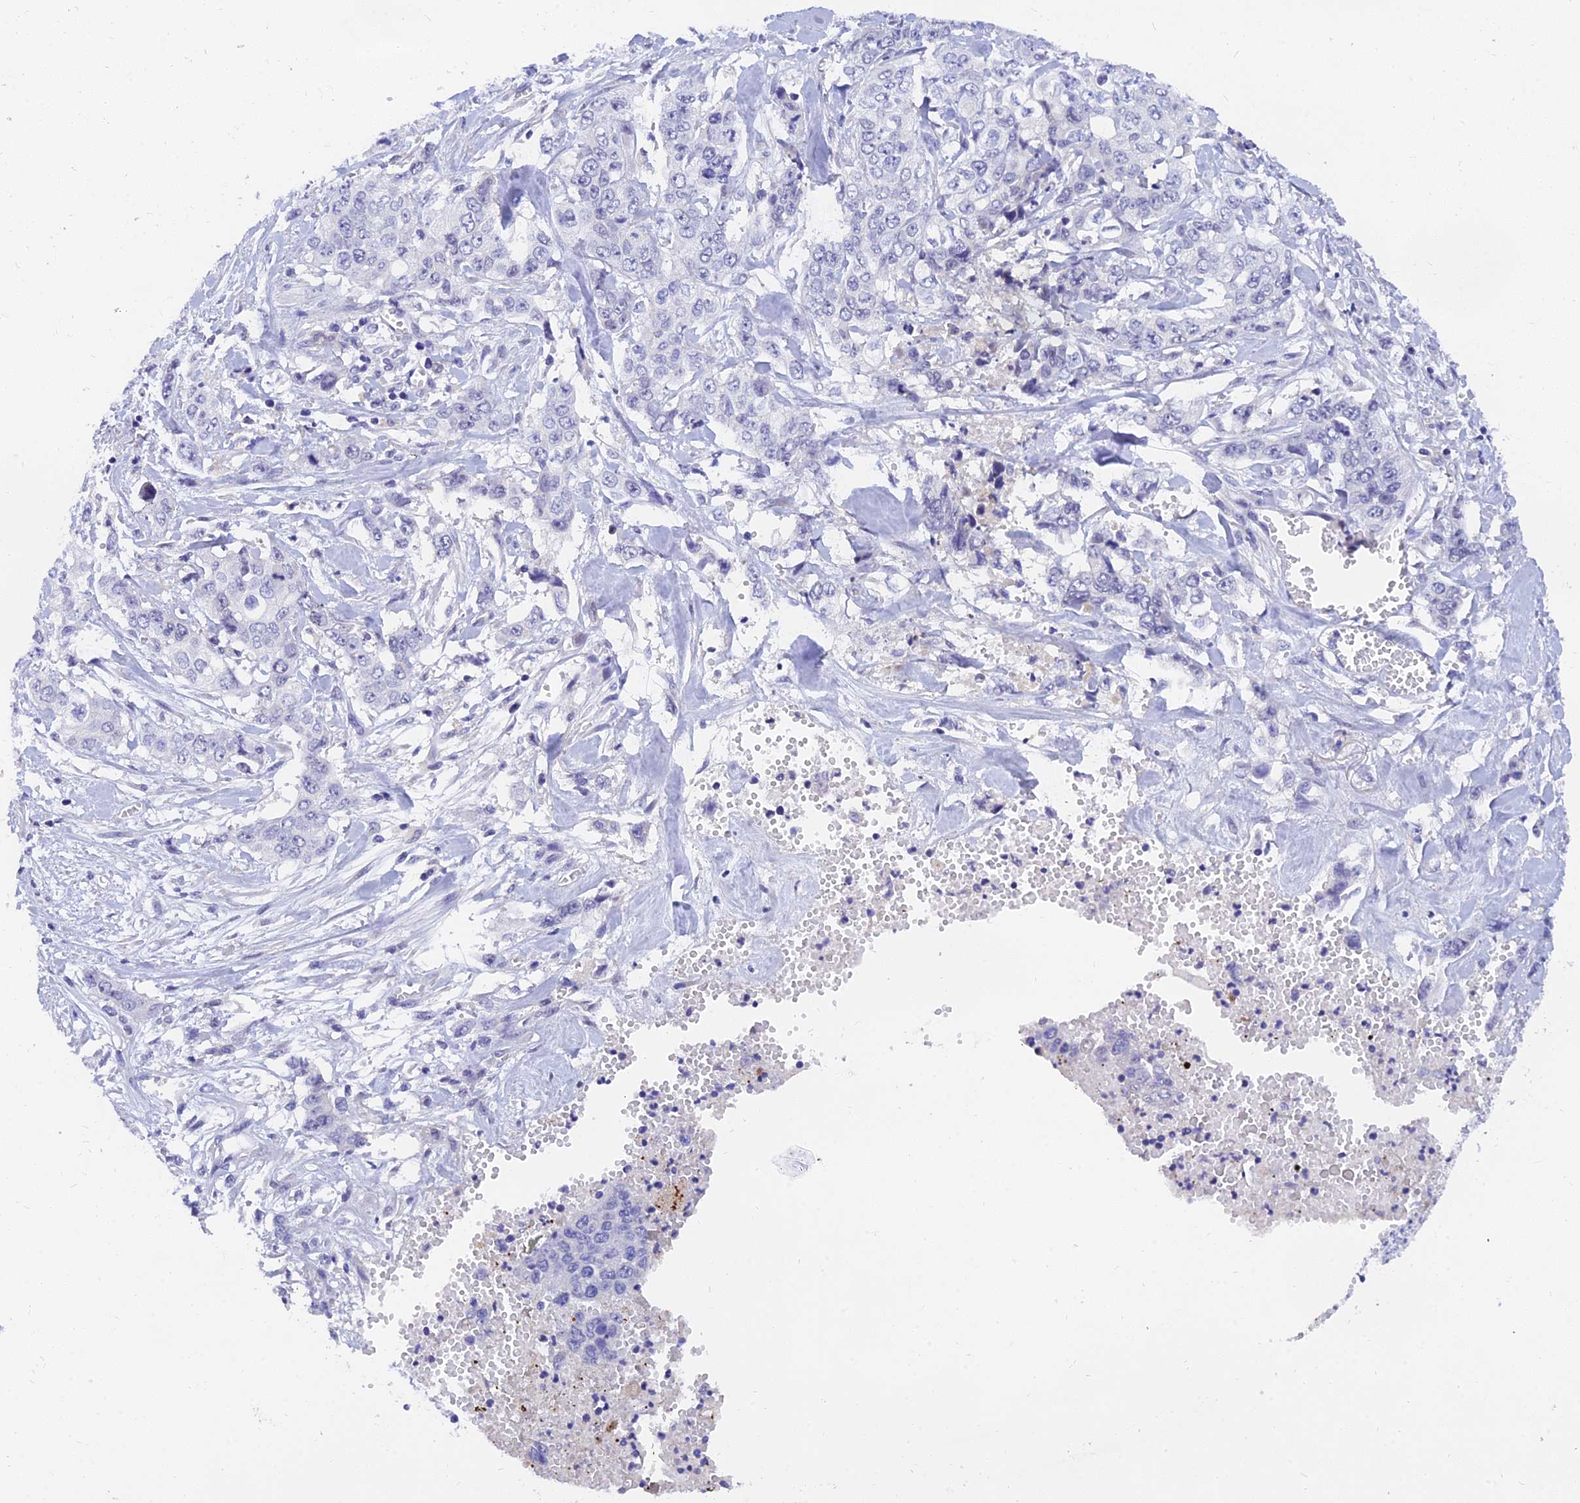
{"staining": {"intensity": "negative", "quantity": "none", "location": "none"}, "tissue": "stomach cancer", "cell_type": "Tumor cells", "image_type": "cancer", "snomed": [{"axis": "morphology", "description": "Adenocarcinoma, NOS"}, {"axis": "topography", "description": "Stomach, upper"}], "caption": "Immunohistochemical staining of adenocarcinoma (stomach) demonstrates no significant positivity in tumor cells.", "gene": "TMEM161B", "patient": {"sex": "male", "age": 62}}